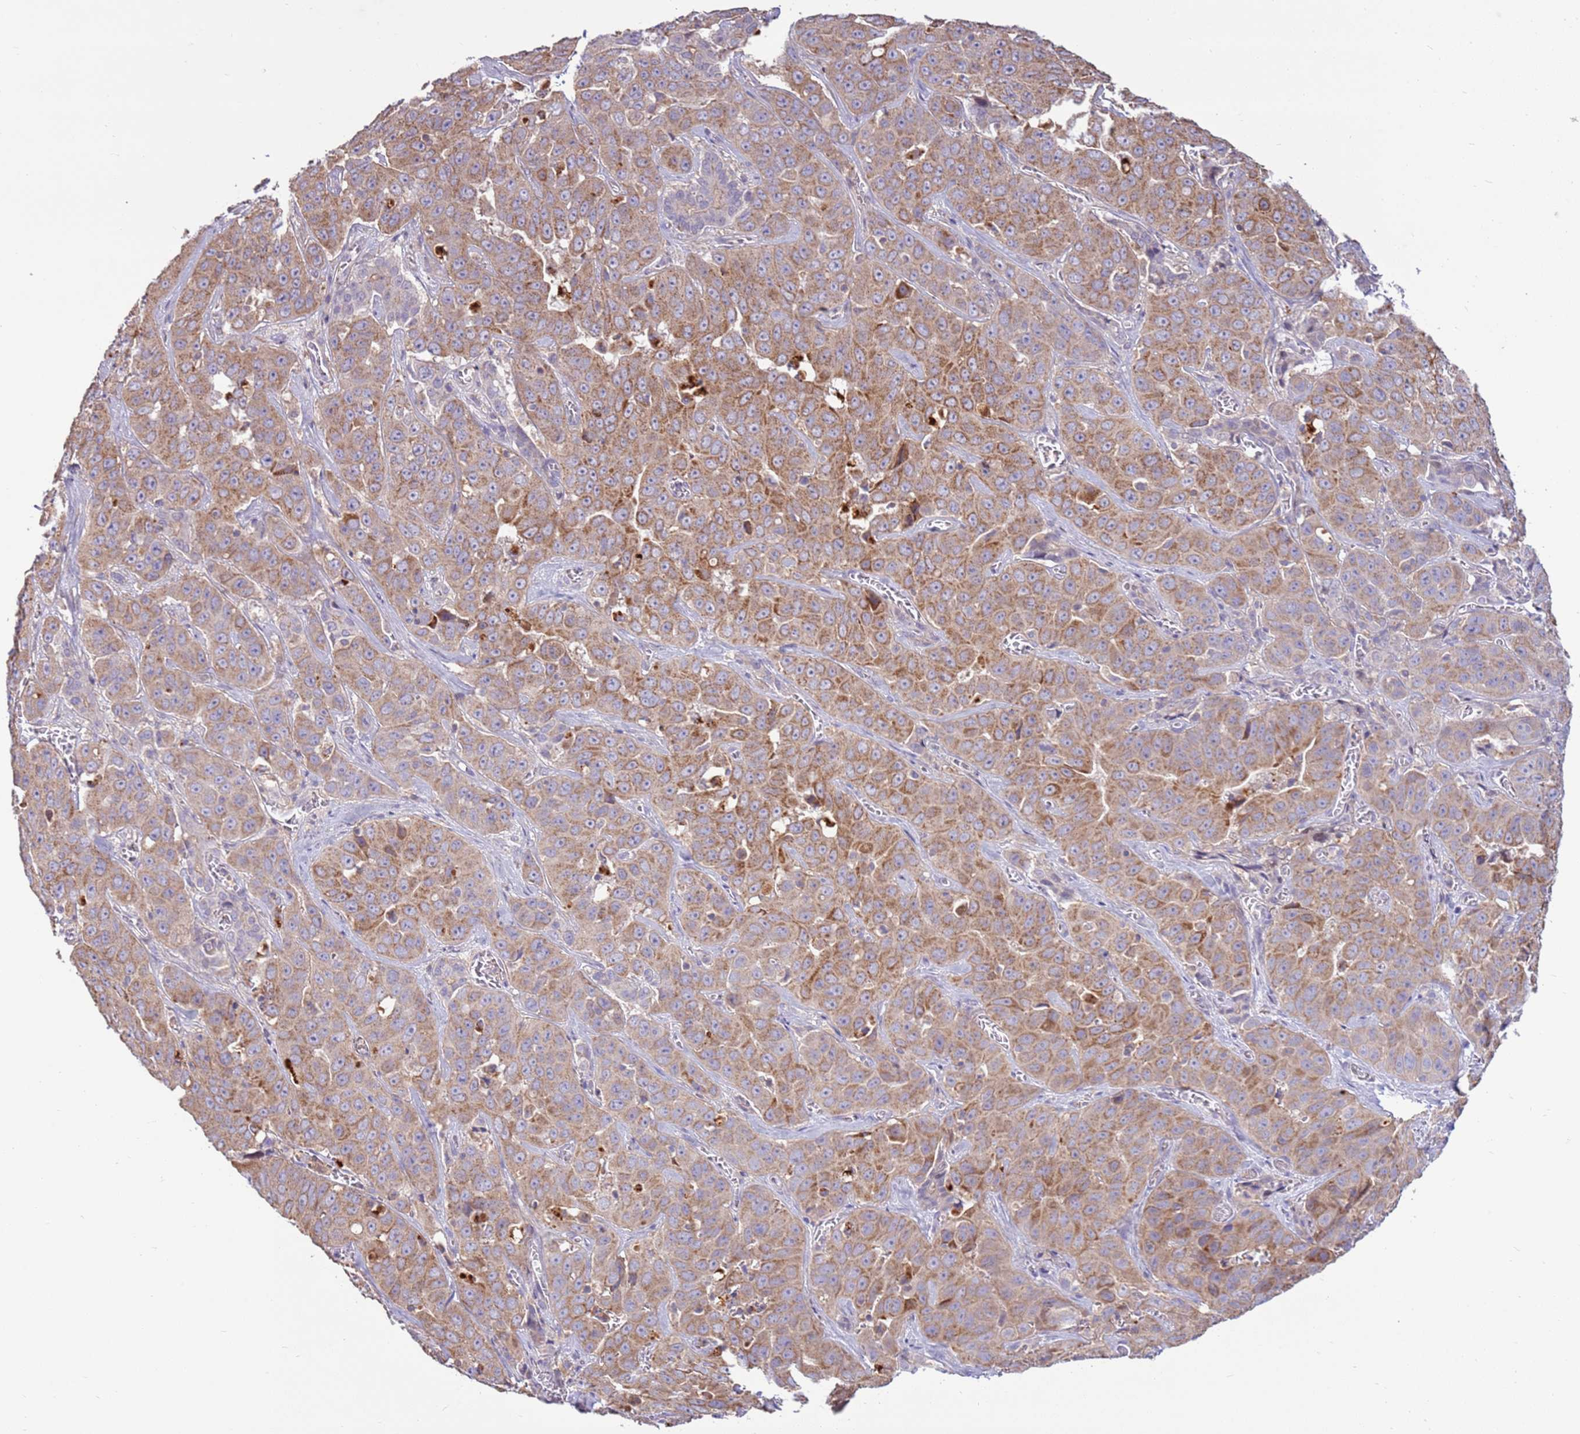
{"staining": {"intensity": "moderate", "quantity": ">75%", "location": "cytoplasmic/membranous"}, "tissue": "liver cancer", "cell_type": "Tumor cells", "image_type": "cancer", "snomed": [{"axis": "morphology", "description": "Cholangiocarcinoma"}, {"axis": "topography", "description": "Liver"}], "caption": "A medium amount of moderate cytoplasmic/membranous staining is appreciated in about >75% of tumor cells in liver cholangiocarcinoma tissue.", "gene": "EVA1B", "patient": {"sex": "female", "age": 52}}